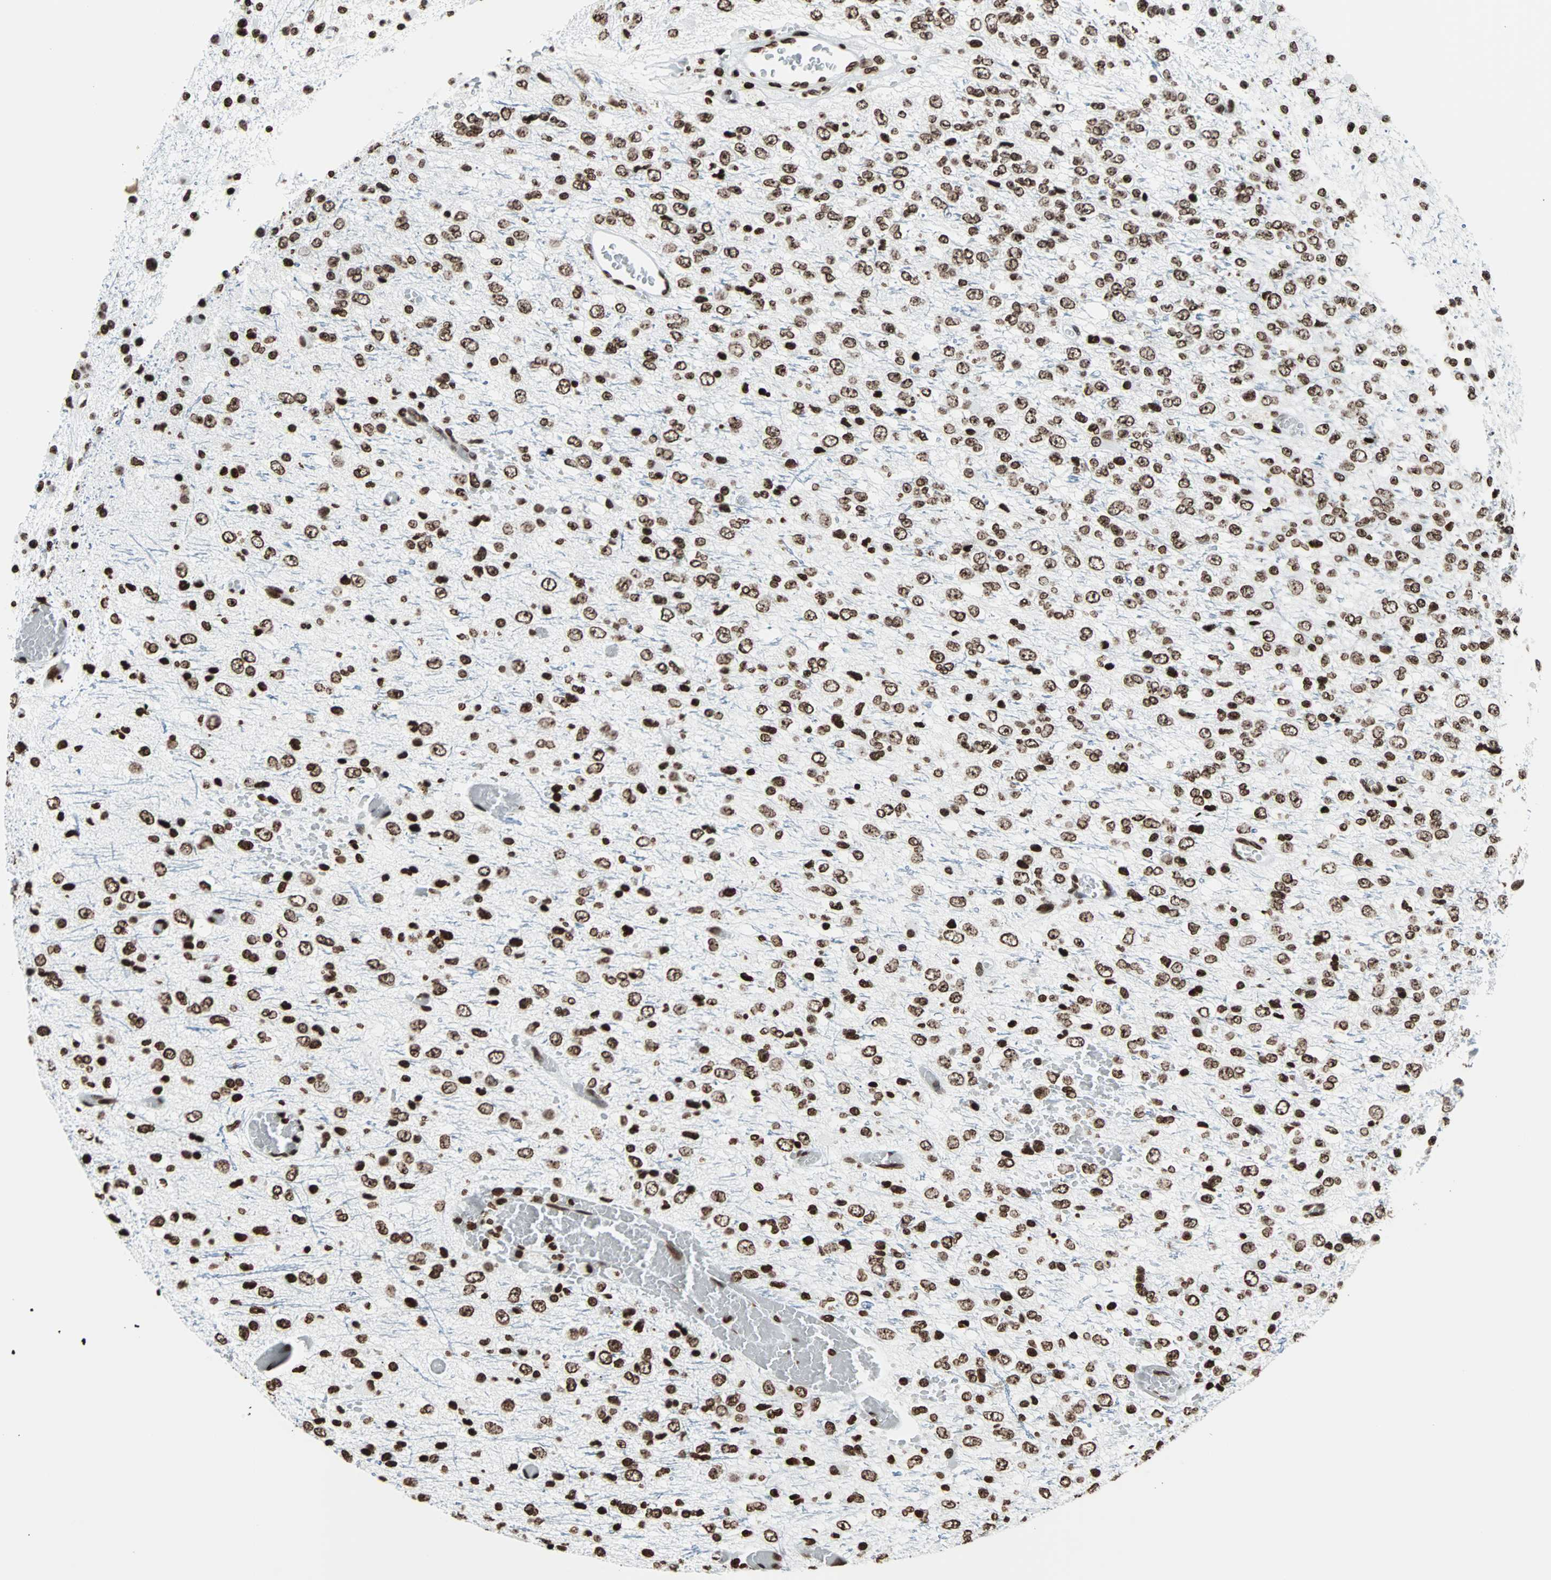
{"staining": {"intensity": "strong", "quantity": ">75%", "location": "nuclear"}, "tissue": "glioma", "cell_type": "Tumor cells", "image_type": "cancer", "snomed": [{"axis": "morphology", "description": "Glioma, malignant, High grade"}, {"axis": "topography", "description": "pancreas cauda"}], "caption": "Protein expression analysis of glioma demonstrates strong nuclear positivity in approximately >75% of tumor cells.", "gene": "H2BC18", "patient": {"sex": "male", "age": 60}}